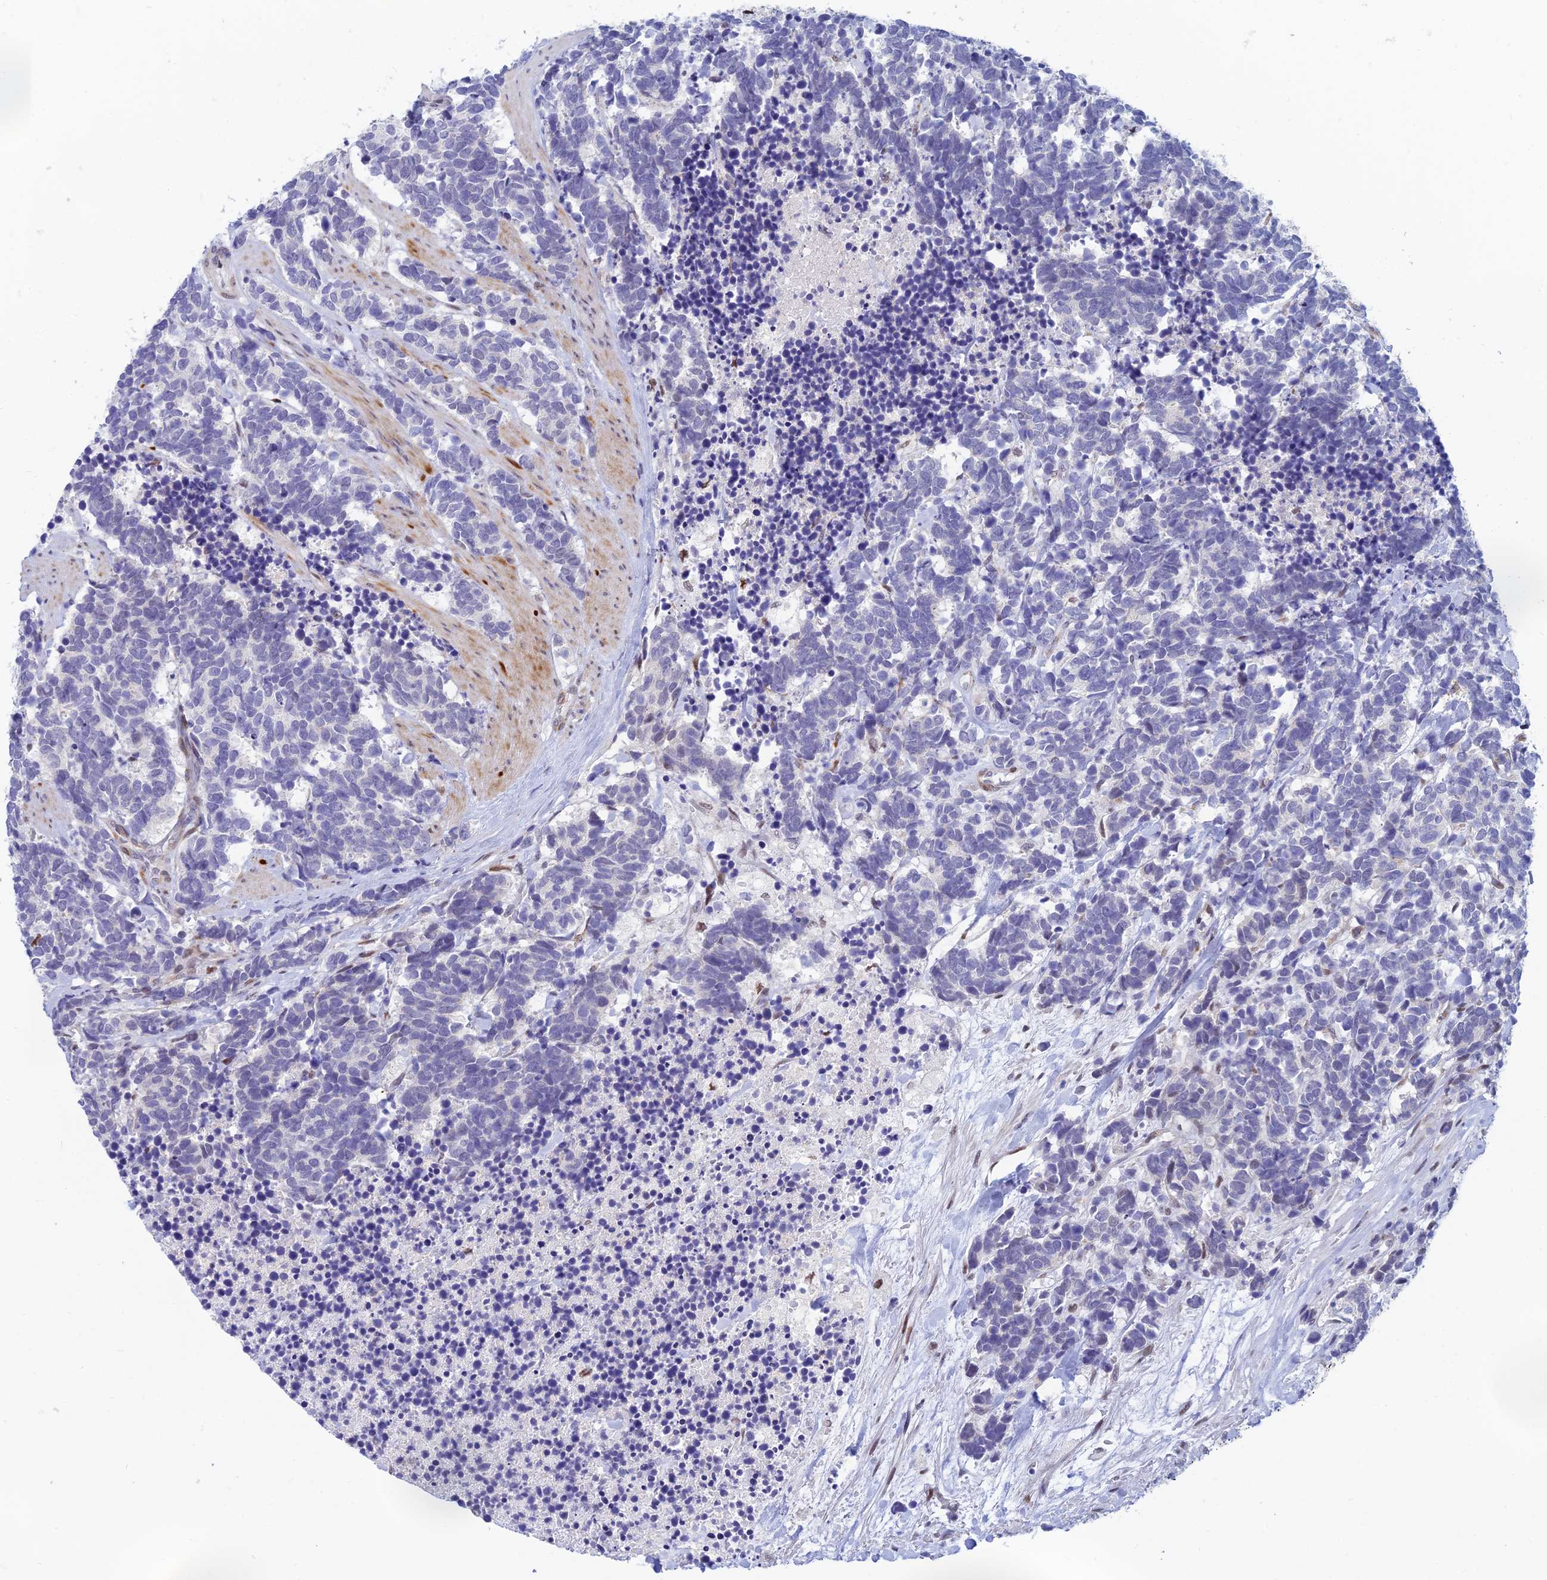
{"staining": {"intensity": "negative", "quantity": "none", "location": "none"}, "tissue": "carcinoid", "cell_type": "Tumor cells", "image_type": "cancer", "snomed": [{"axis": "morphology", "description": "Carcinoma, NOS"}, {"axis": "morphology", "description": "Carcinoid, malignant, NOS"}, {"axis": "topography", "description": "Prostate"}], "caption": "A high-resolution image shows IHC staining of carcinoma, which shows no significant staining in tumor cells. Brightfield microscopy of immunohistochemistry (IHC) stained with DAB (3,3'-diaminobenzidine) (brown) and hematoxylin (blue), captured at high magnification.", "gene": "CLK4", "patient": {"sex": "male", "age": 57}}